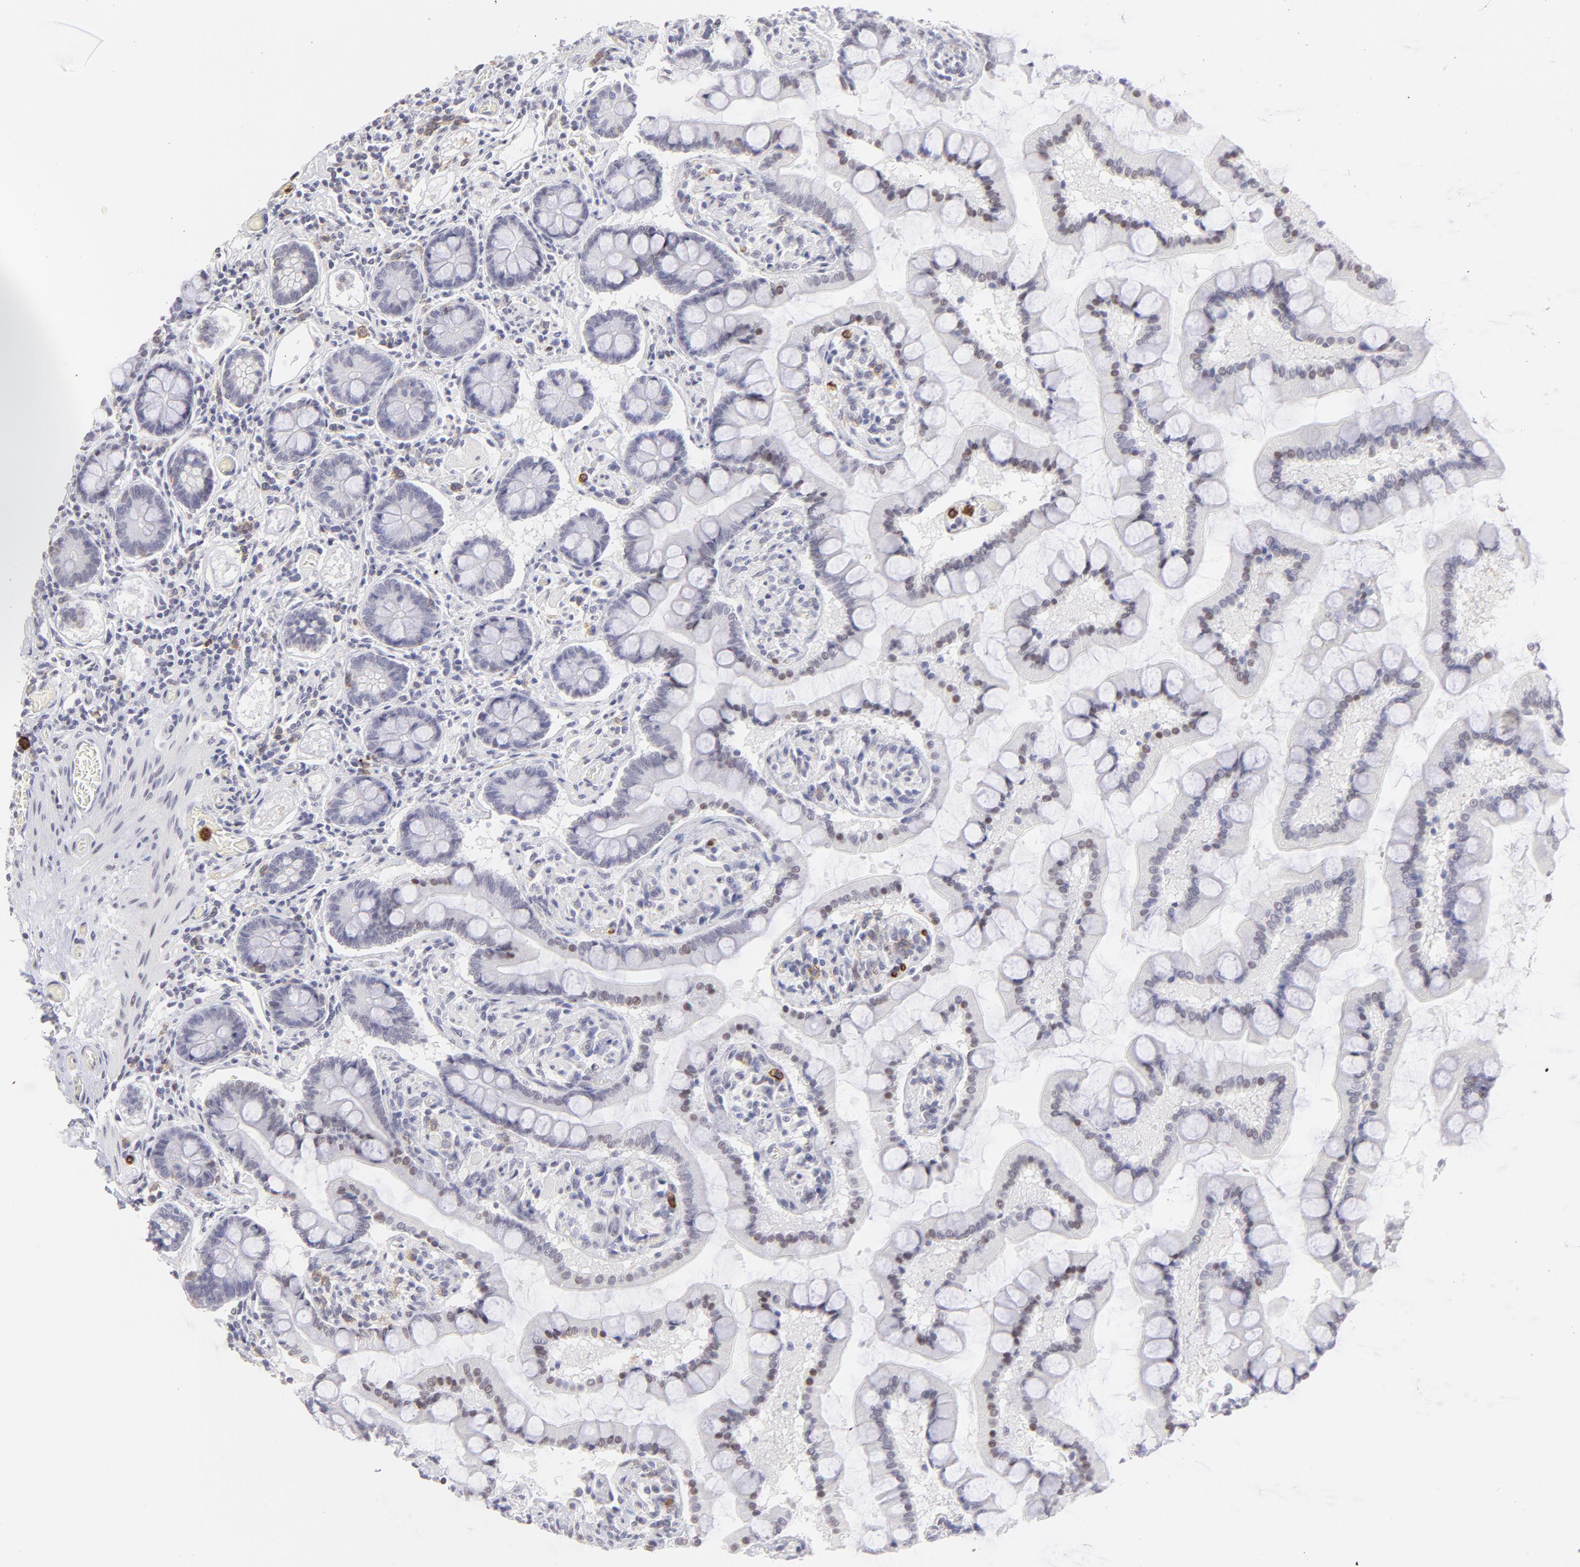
{"staining": {"intensity": "weak", "quantity": "<25%", "location": "nuclear"}, "tissue": "small intestine", "cell_type": "Glandular cells", "image_type": "normal", "snomed": [{"axis": "morphology", "description": "Normal tissue, NOS"}, {"axis": "topography", "description": "Small intestine"}], "caption": "The photomicrograph displays no significant positivity in glandular cells of small intestine.", "gene": "LTB4R", "patient": {"sex": "male", "age": 41}}